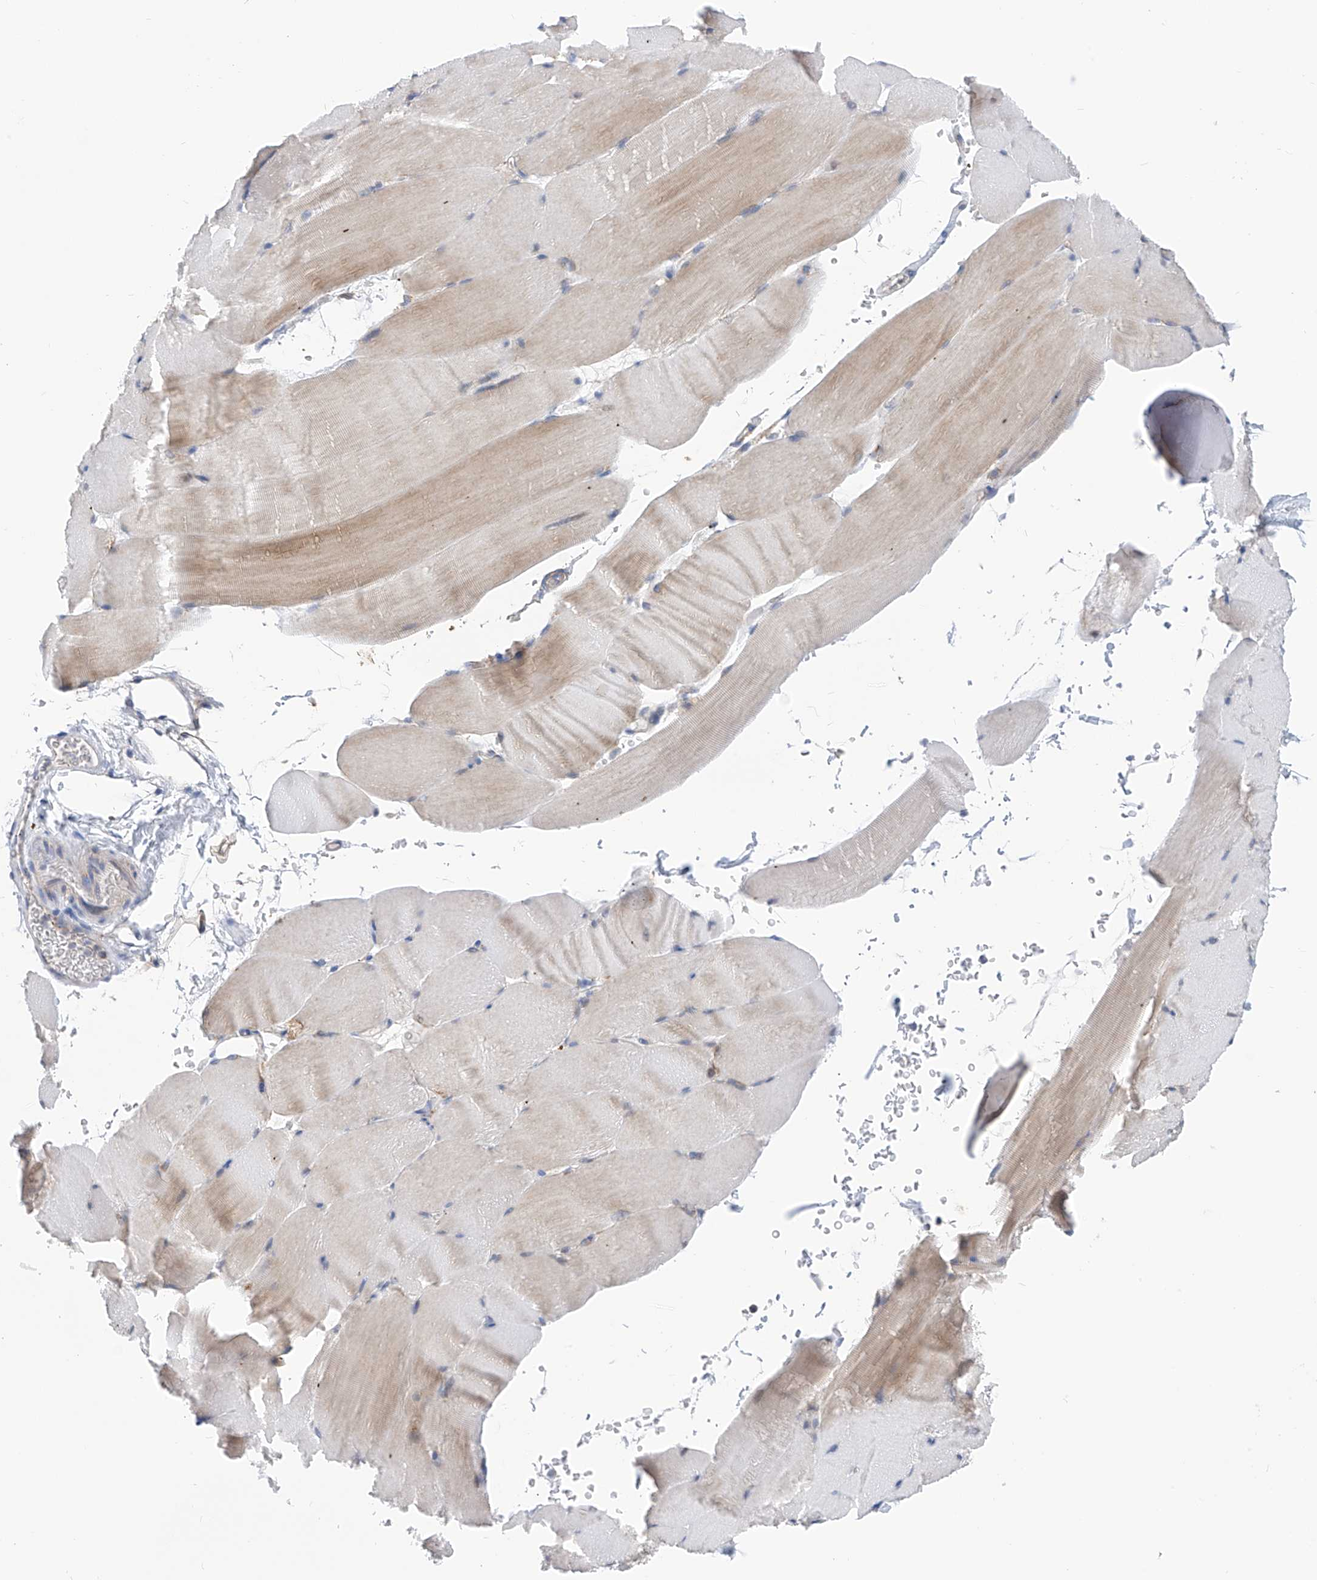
{"staining": {"intensity": "weak", "quantity": "<25%", "location": "cytoplasmic/membranous"}, "tissue": "skeletal muscle", "cell_type": "Myocytes", "image_type": "normal", "snomed": [{"axis": "morphology", "description": "Normal tissue, NOS"}, {"axis": "topography", "description": "Skeletal muscle"}, {"axis": "topography", "description": "Parathyroid gland"}], "caption": "A micrograph of skeletal muscle stained for a protein demonstrates no brown staining in myocytes. (DAB (3,3'-diaminobenzidine) immunohistochemistry, high magnification).", "gene": "P2RX7", "patient": {"sex": "female", "age": 37}}